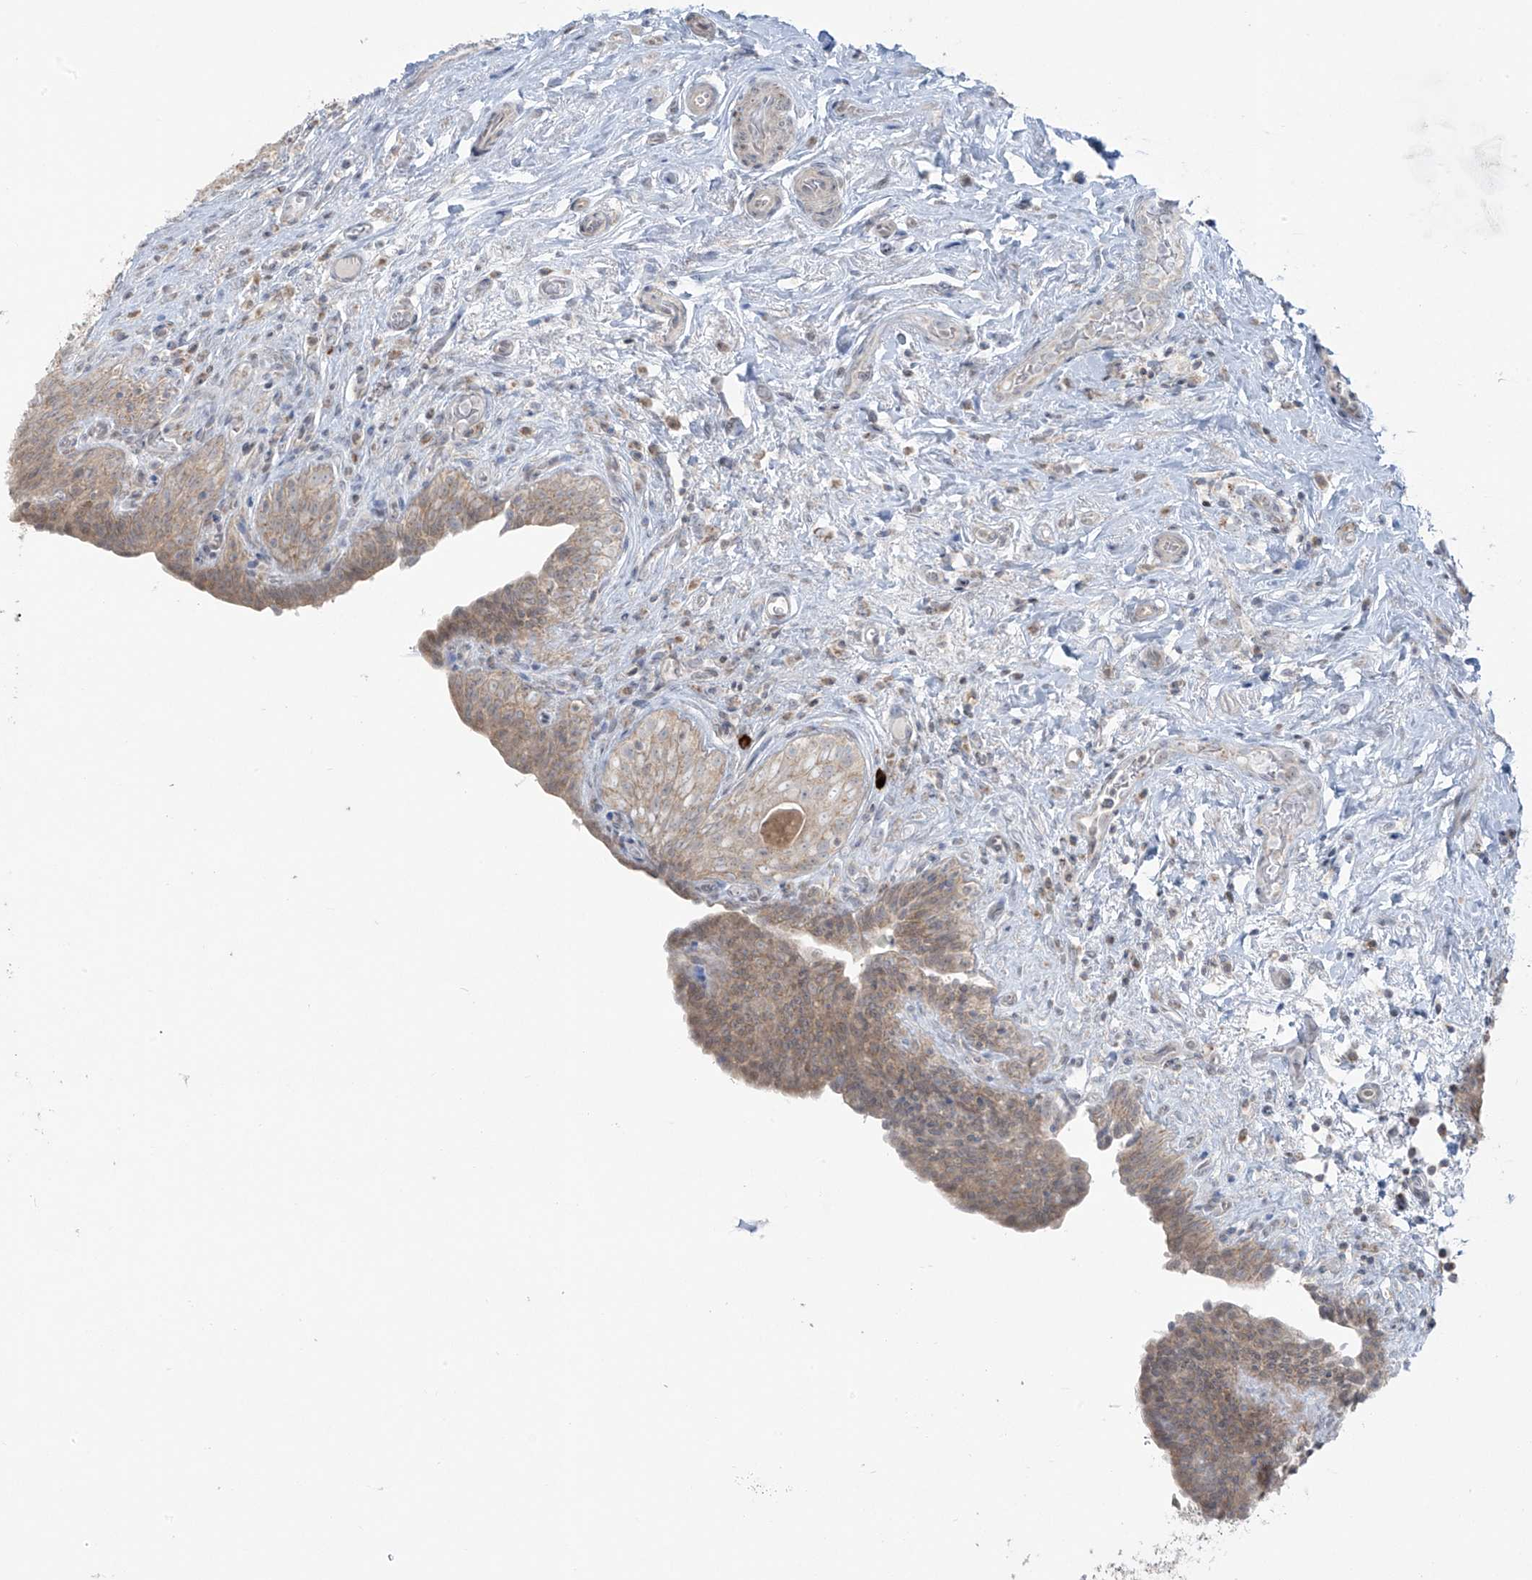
{"staining": {"intensity": "weak", "quantity": "25%-75%", "location": "cytoplasmic/membranous"}, "tissue": "urinary bladder", "cell_type": "Urothelial cells", "image_type": "normal", "snomed": [{"axis": "morphology", "description": "Normal tissue, NOS"}, {"axis": "topography", "description": "Urinary bladder"}], "caption": "Immunohistochemistry (IHC) (DAB (3,3'-diaminobenzidine)) staining of unremarkable human urinary bladder shows weak cytoplasmic/membranous protein staining in approximately 25%-75% of urothelial cells.", "gene": "HDDC2", "patient": {"sex": "male", "age": 83}}